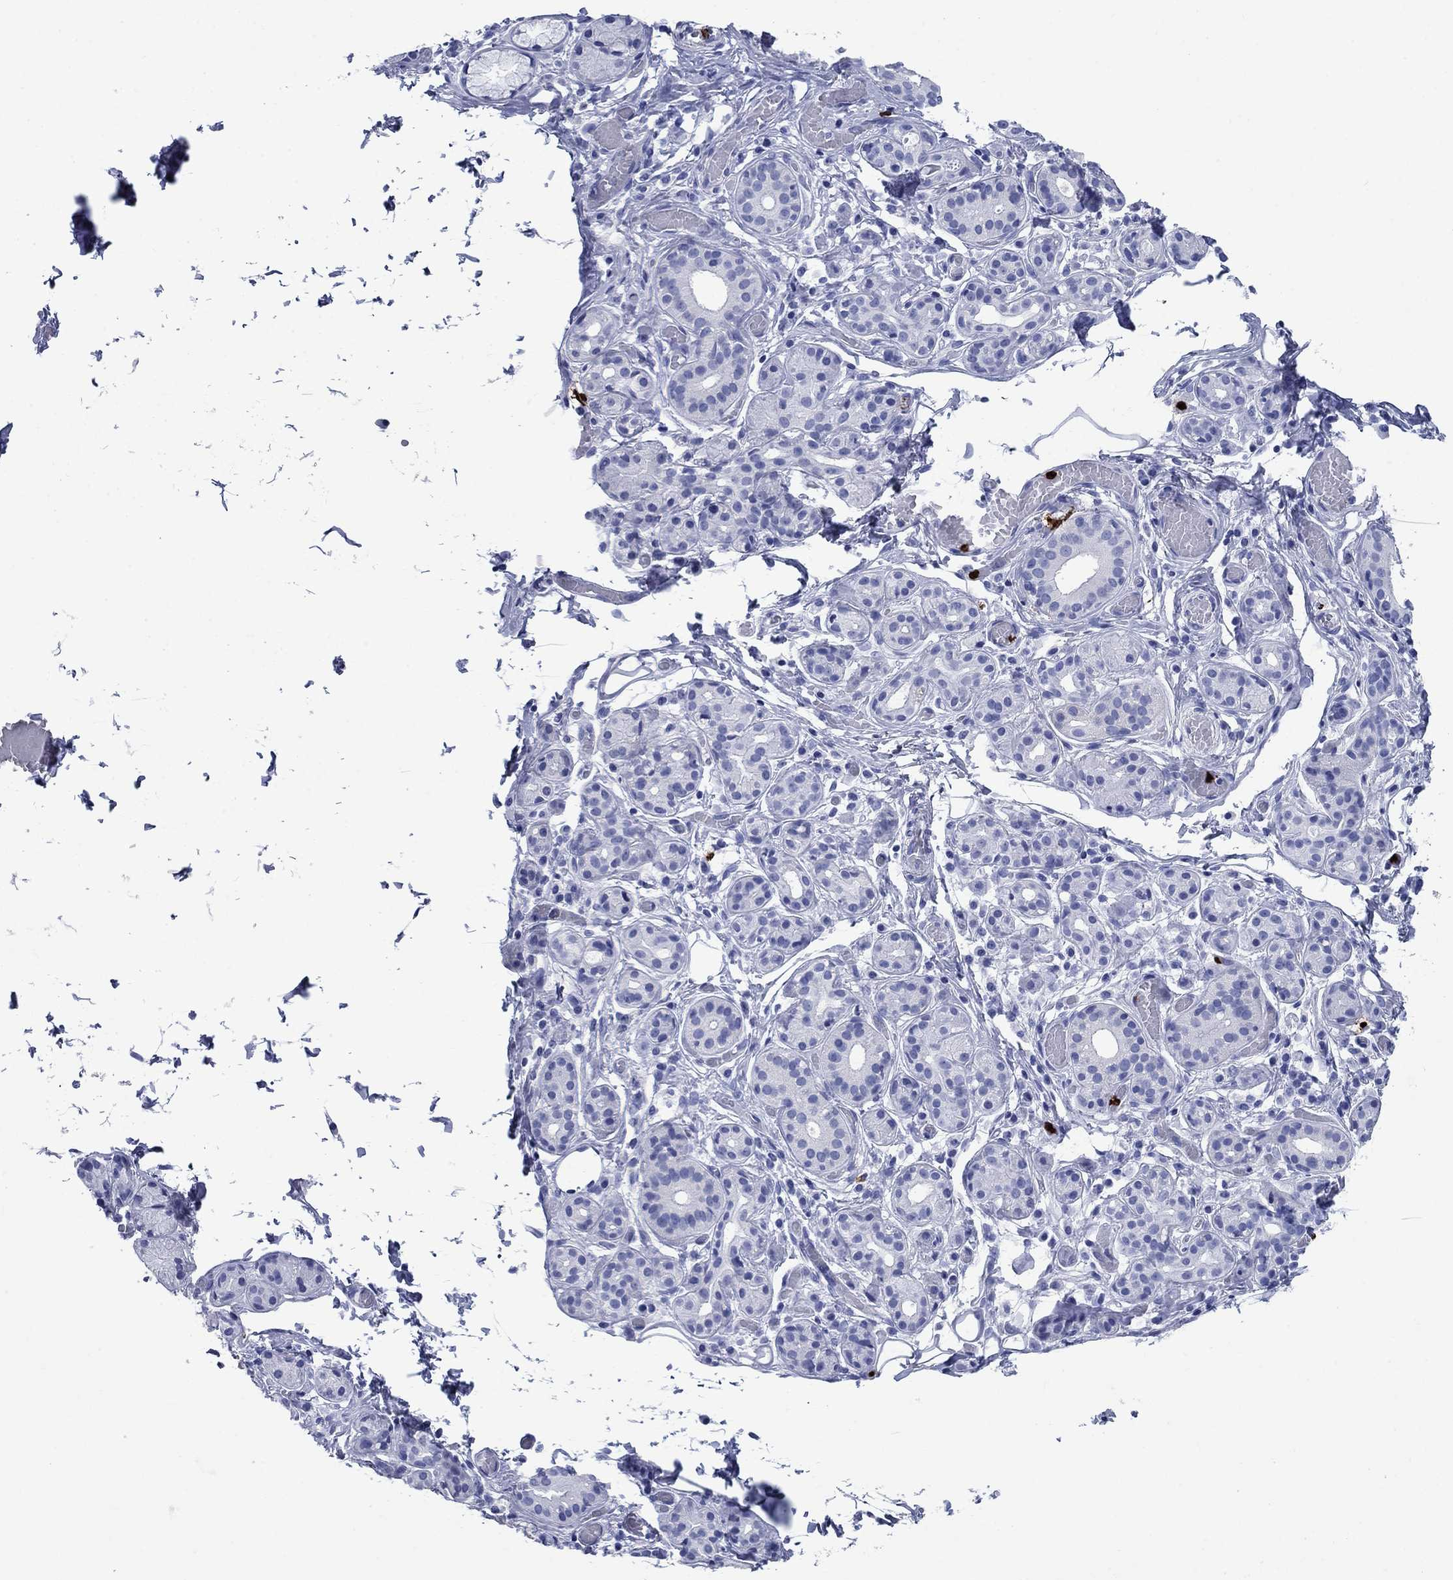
{"staining": {"intensity": "negative", "quantity": "none", "location": "none"}, "tissue": "salivary gland", "cell_type": "Glandular cells", "image_type": "normal", "snomed": [{"axis": "morphology", "description": "Normal tissue, NOS"}, {"axis": "topography", "description": "Salivary gland"}, {"axis": "topography", "description": "Peripheral nerve tissue"}], "caption": "Immunohistochemical staining of normal salivary gland exhibits no significant positivity in glandular cells.", "gene": "AZU1", "patient": {"sex": "male", "age": 71}}